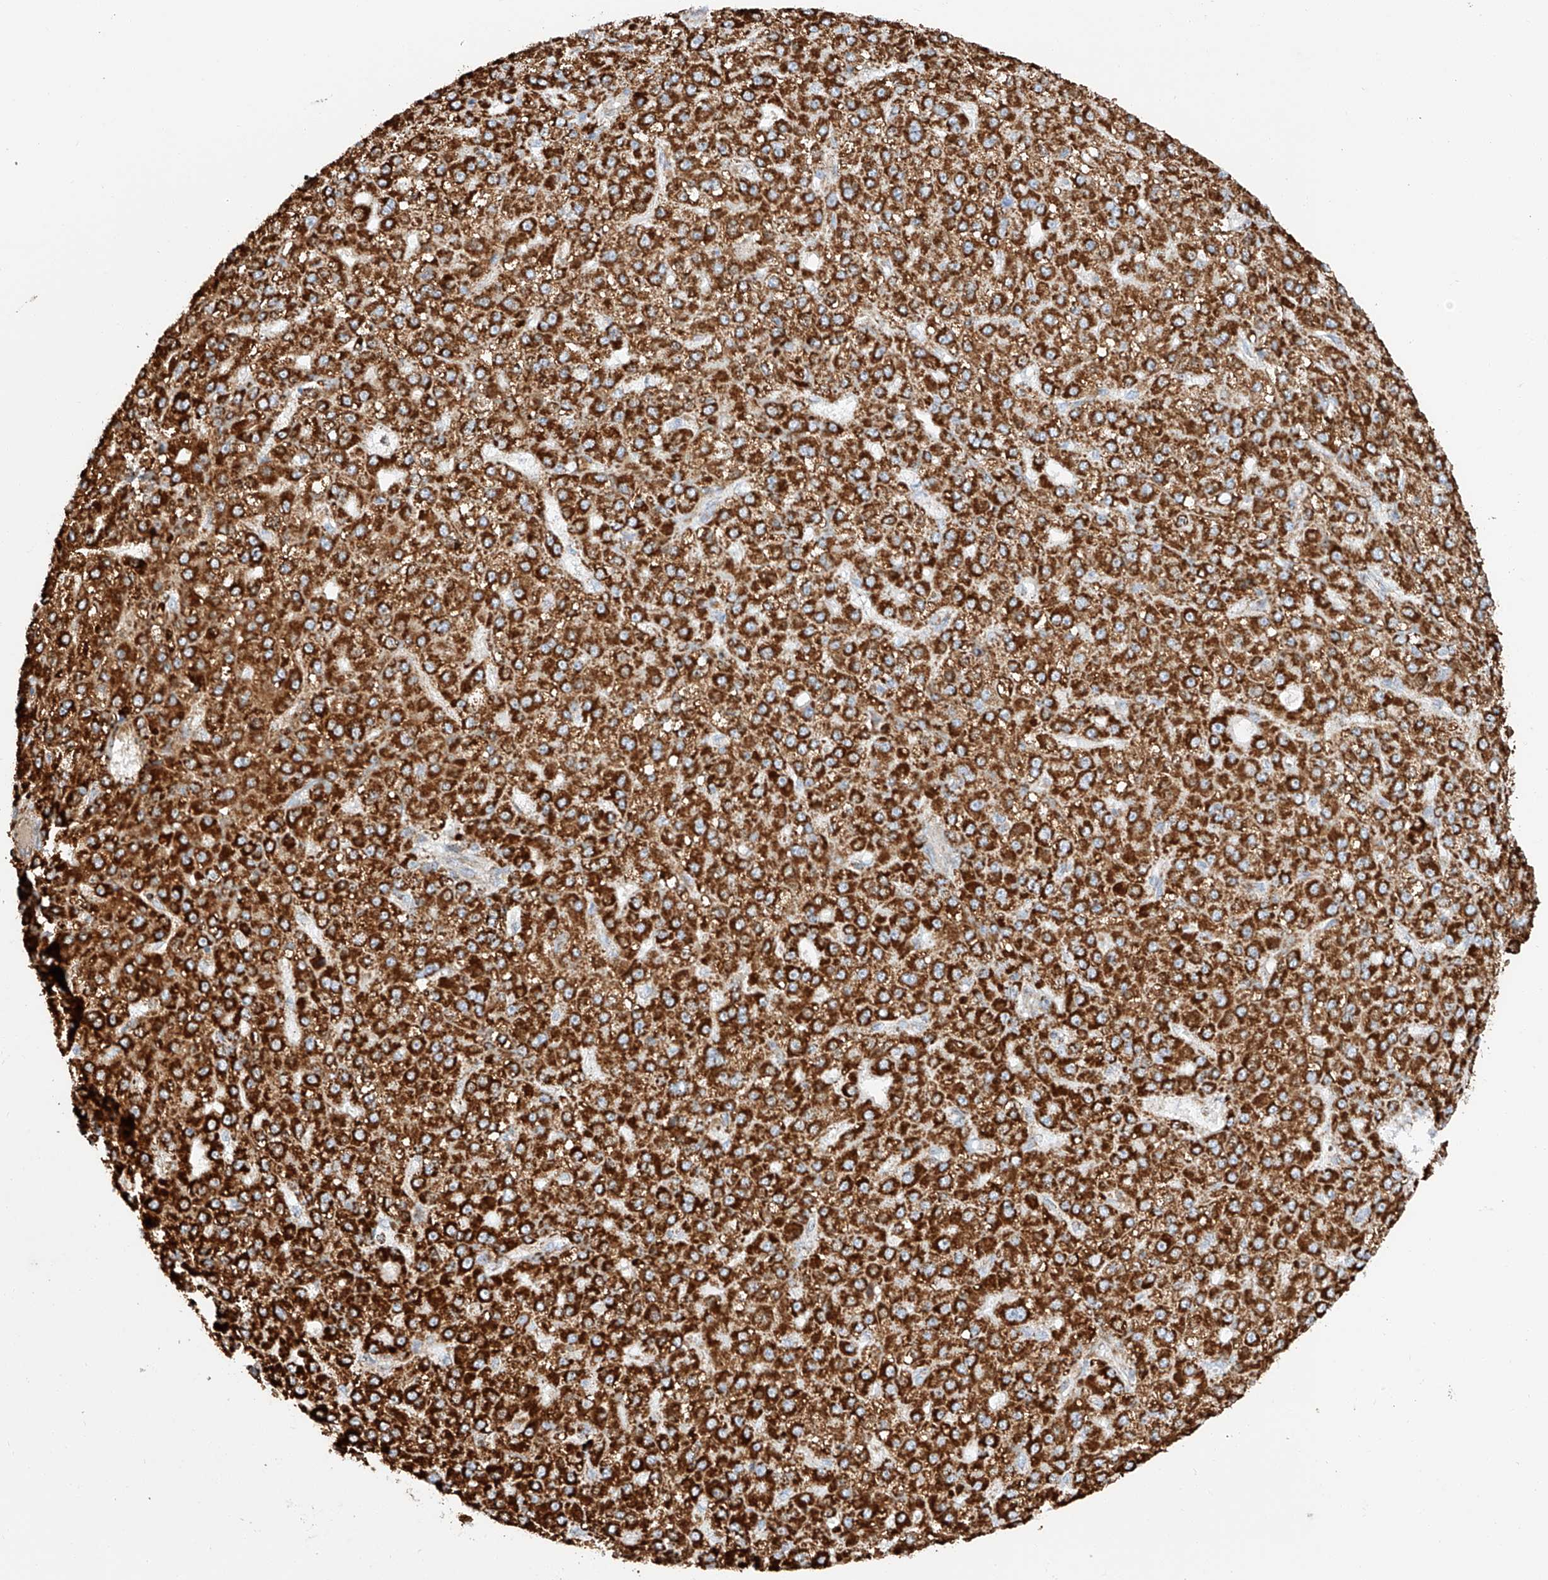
{"staining": {"intensity": "strong", "quantity": ">75%", "location": "cytoplasmic/membranous"}, "tissue": "liver cancer", "cell_type": "Tumor cells", "image_type": "cancer", "snomed": [{"axis": "morphology", "description": "Carcinoma, Hepatocellular, NOS"}, {"axis": "topography", "description": "Liver"}], "caption": "The micrograph displays a brown stain indicating the presence of a protein in the cytoplasmic/membranous of tumor cells in liver cancer. (DAB IHC with brightfield microscopy, high magnification).", "gene": "TTC27", "patient": {"sex": "male", "age": 67}}